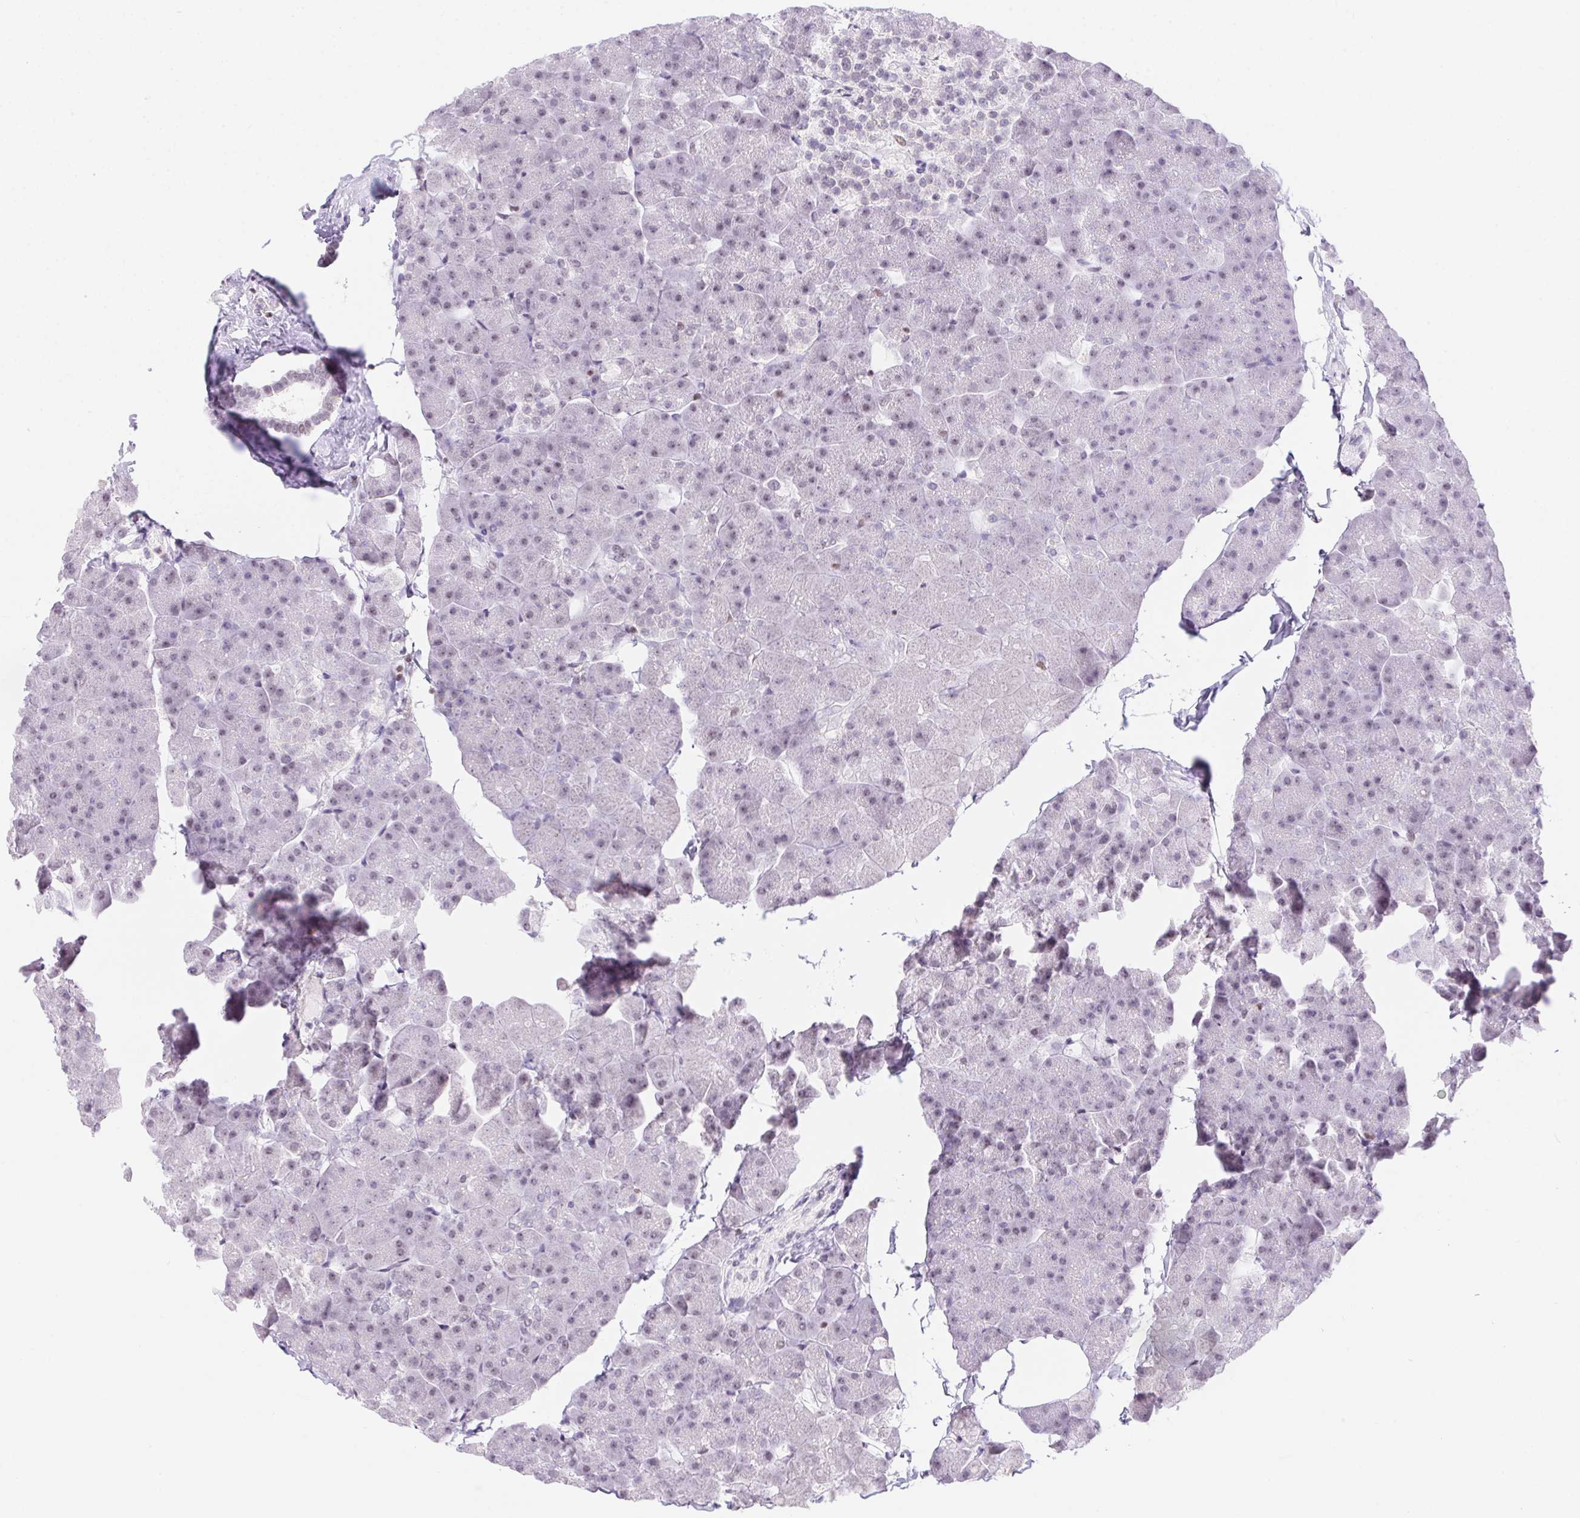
{"staining": {"intensity": "moderate", "quantity": "<25%", "location": "nuclear"}, "tissue": "pancreas", "cell_type": "Exocrine glandular cells", "image_type": "normal", "snomed": [{"axis": "morphology", "description": "Normal tissue, NOS"}, {"axis": "topography", "description": "Pancreas"}], "caption": "Human pancreas stained for a protein (brown) shows moderate nuclear positive staining in about <25% of exocrine glandular cells.", "gene": "POLD3", "patient": {"sex": "male", "age": 35}}